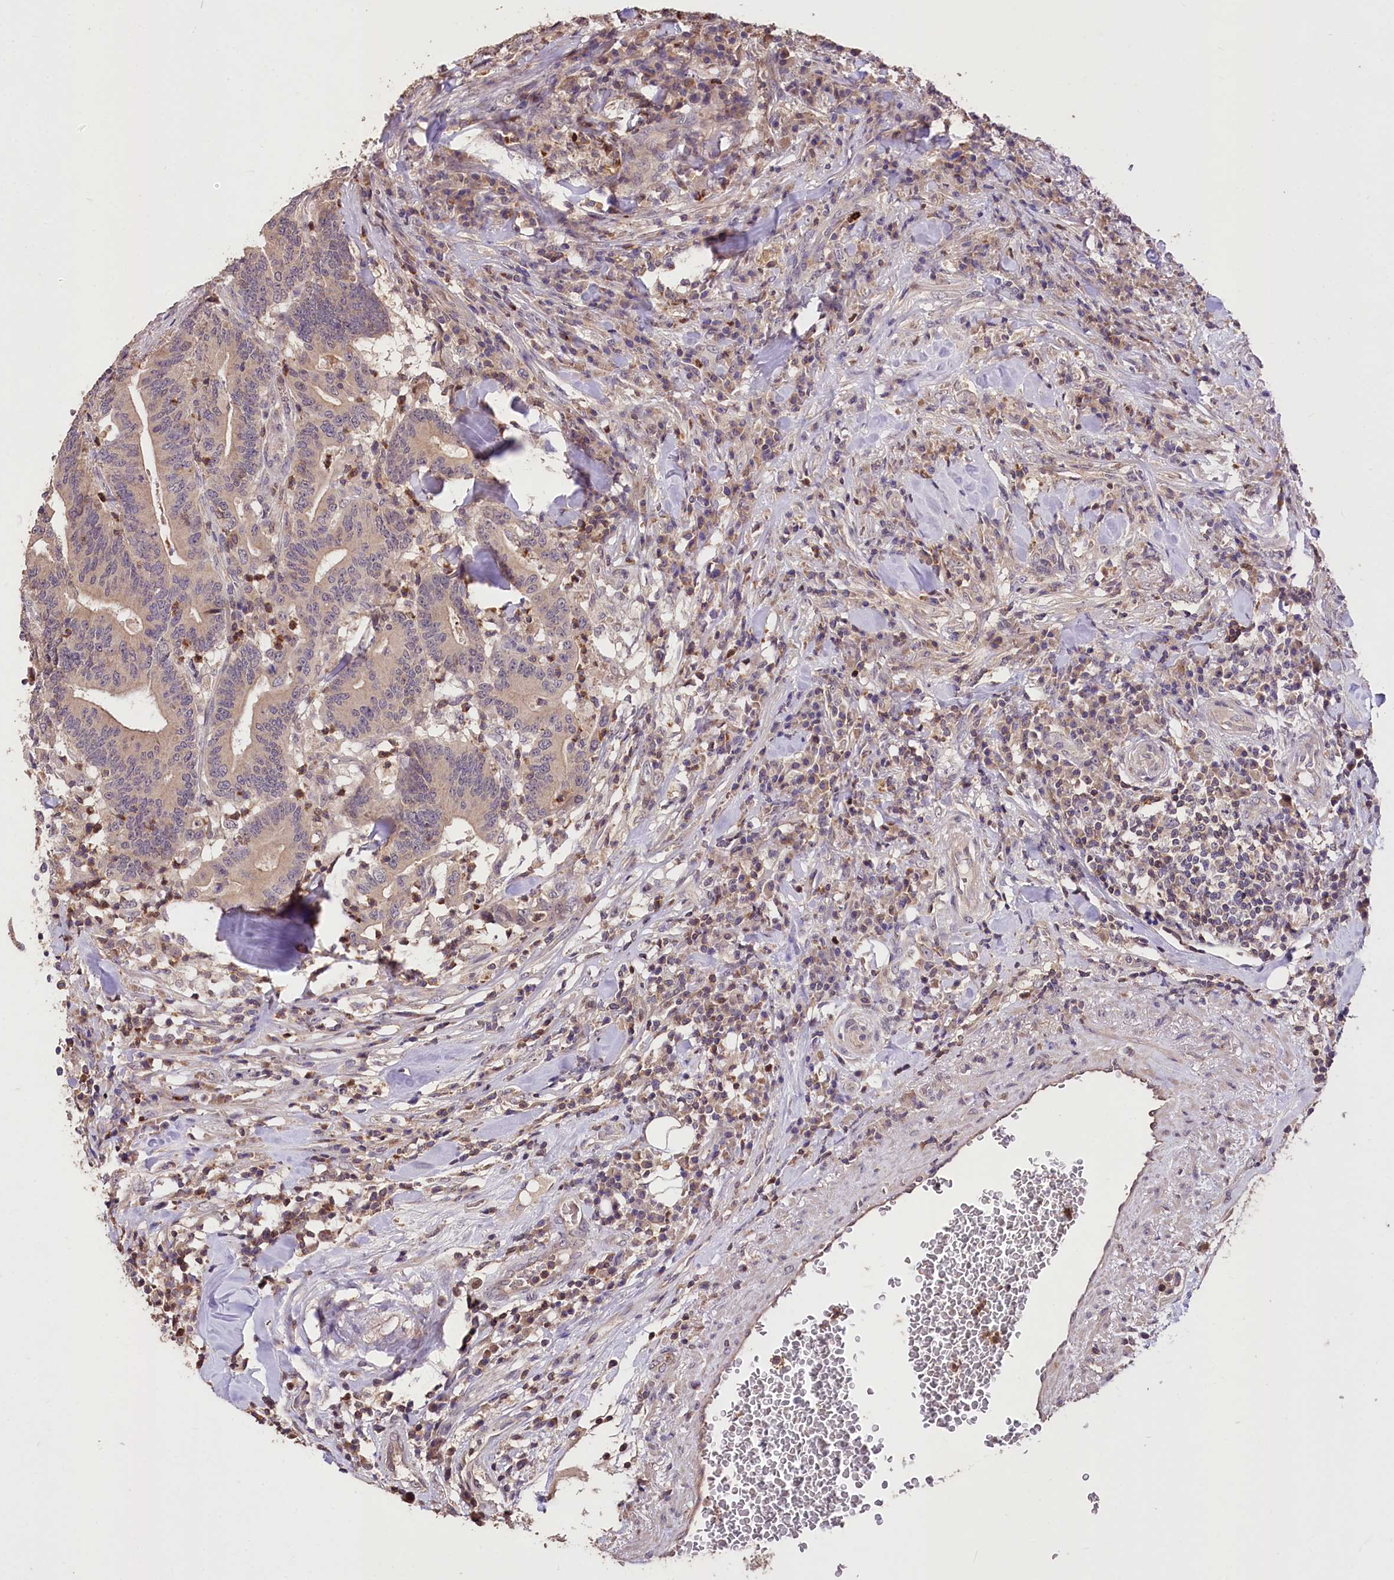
{"staining": {"intensity": "negative", "quantity": "none", "location": "none"}, "tissue": "colorectal cancer", "cell_type": "Tumor cells", "image_type": "cancer", "snomed": [{"axis": "morphology", "description": "Adenocarcinoma, NOS"}, {"axis": "topography", "description": "Colon"}], "caption": "Immunohistochemistry (IHC) histopathology image of human colorectal adenocarcinoma stained for a protein (brown), which exhibits no staining in tumor cells.", "gene": "SERGEF", "patient": {"sex": "female", "age": 66}}